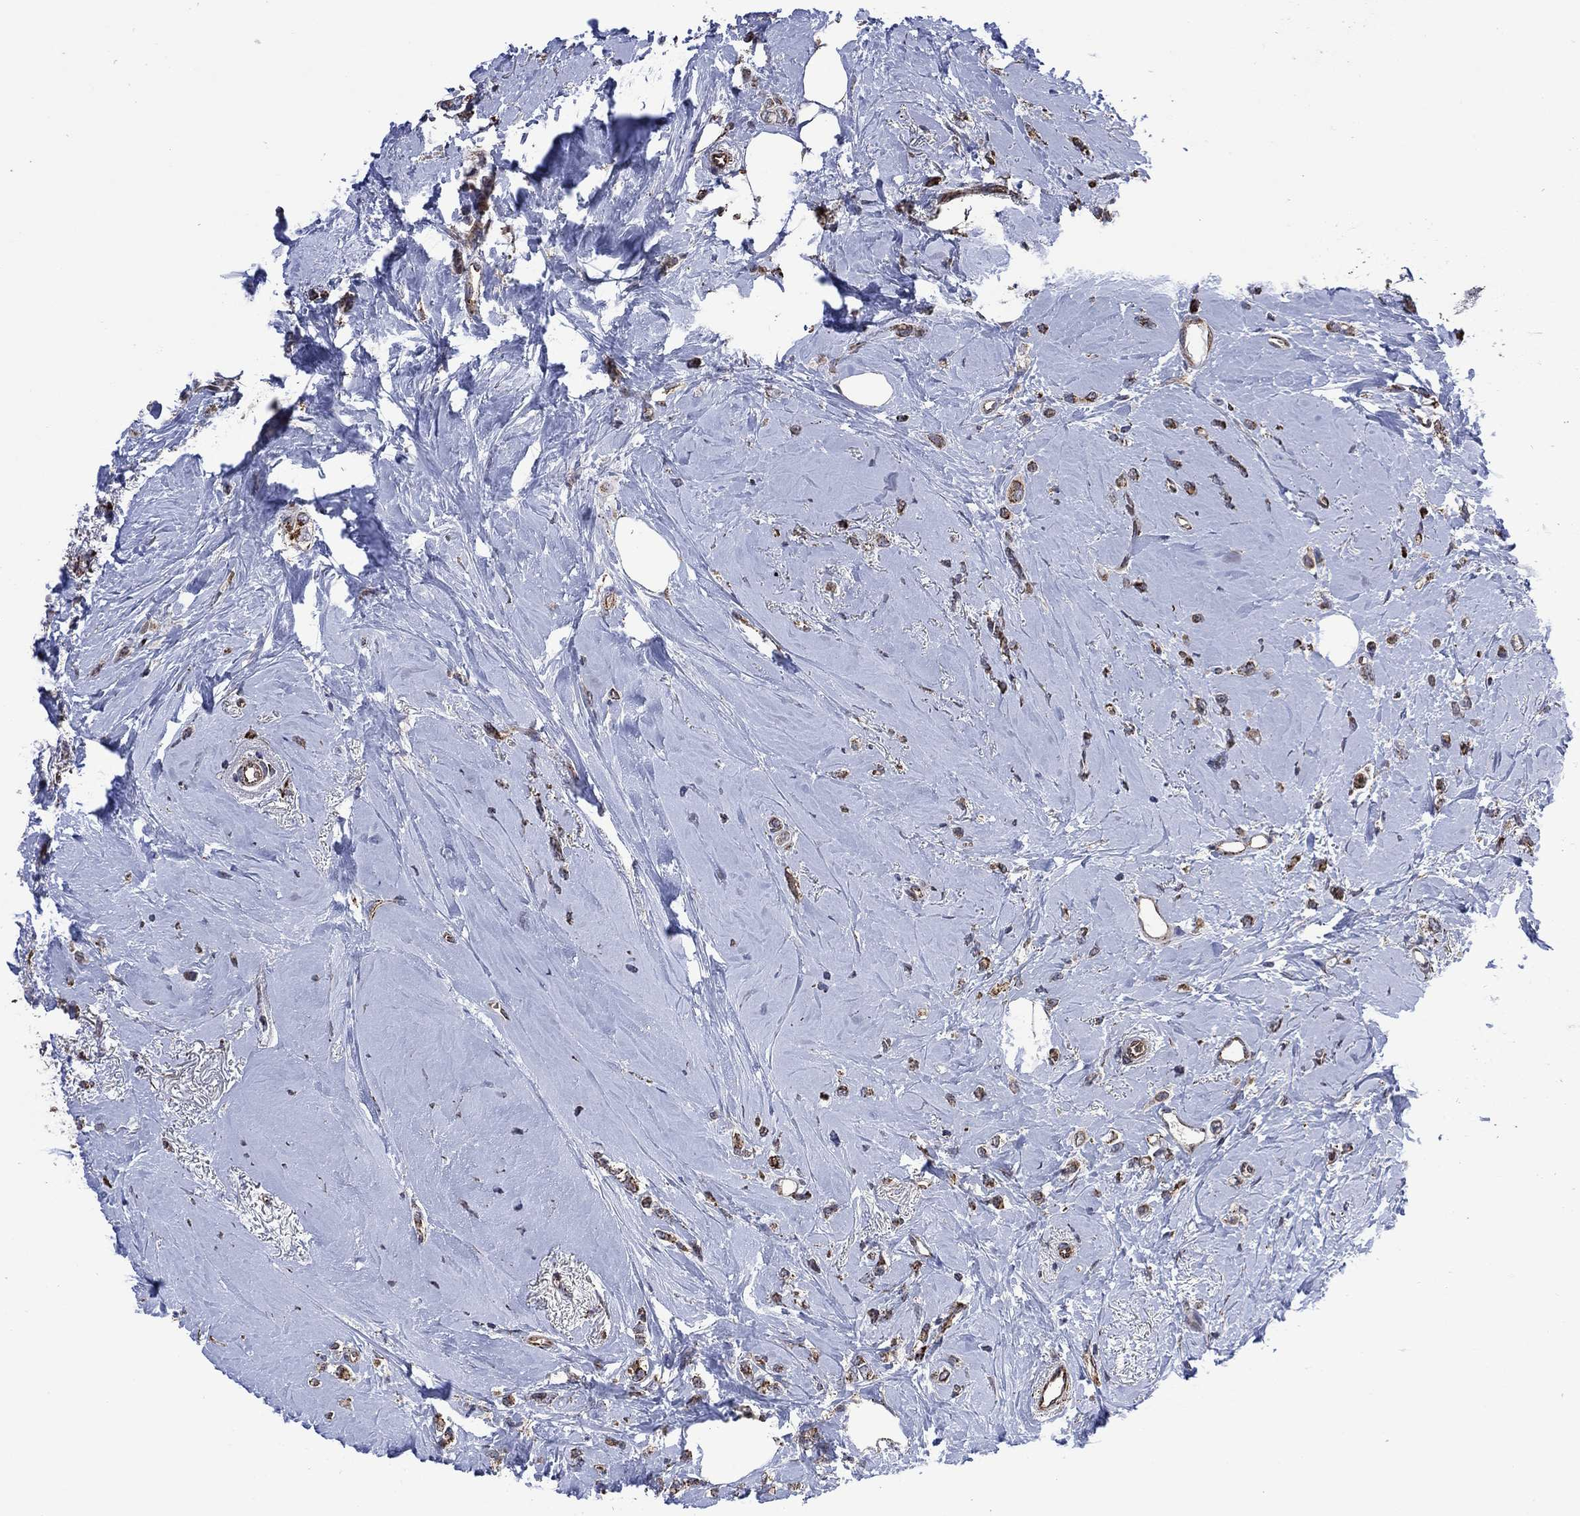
{"staining": {"intensity": "weak", "quantity": "<25%", "location": "cytoplasmic/membranous"}, "tissue": "breast cancer", "cell_type": "Tumor cells", "image_type": "cancer", "snomed": [{"axis": "morphology", "description": "Lobular carcinoma"}, {"axis": "topography", "description": "Breast"}], "caption": "Tumor cells are negative for brown protein staining in breast cancer.", "gene": "HTD2", "patient": {"sex": "female", "age": 66}}